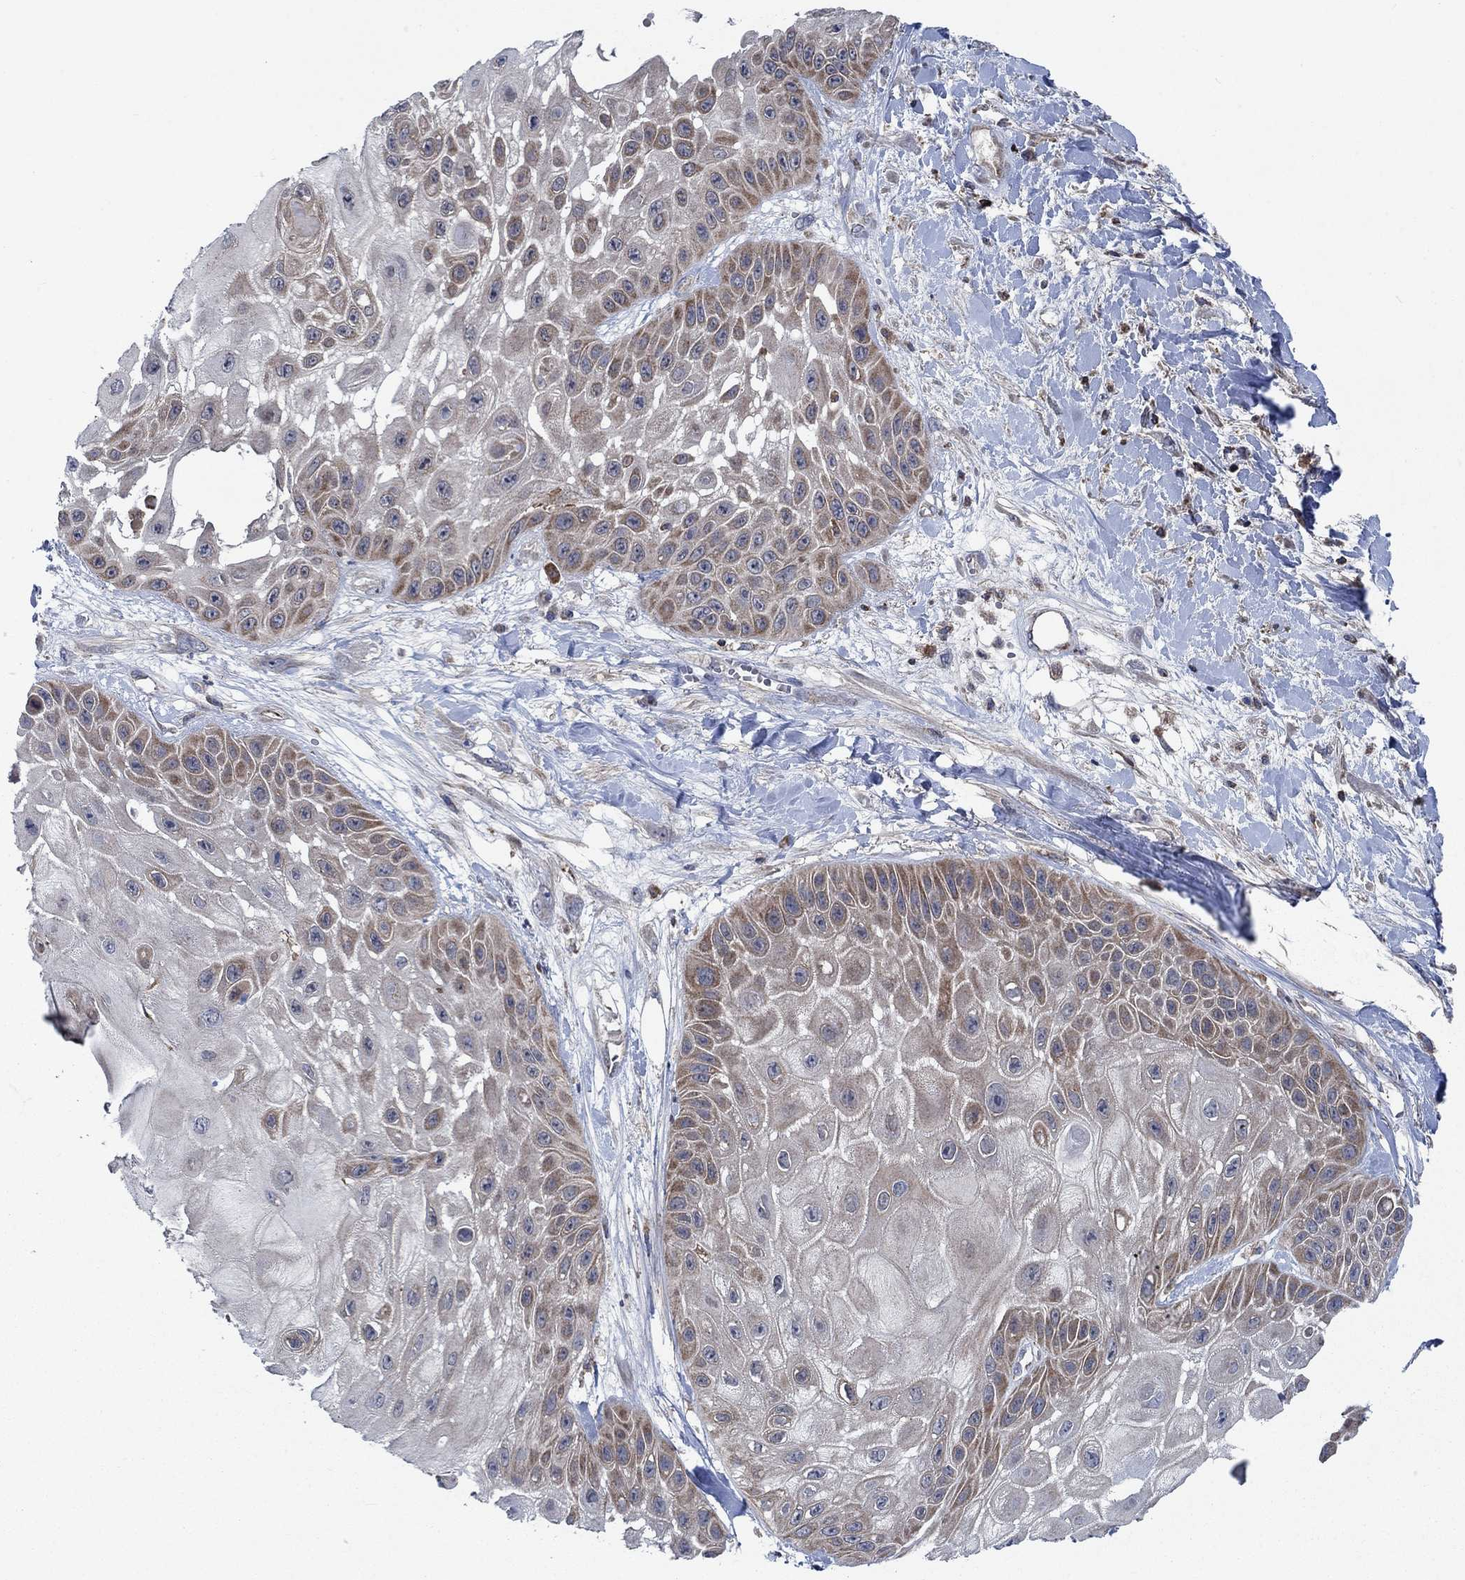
{"staining": {"intensity": "moderate", "quantity": "<25%", "location": "cytoplasmic/membranous"}, "tissue": "skin cancer", "cell_type": "Tumor cells", "image_type": "cancer", "snomed": [{"axis": "morphology", "description": "Normal tissue, NOS"}, {"axis": "morphology", "description": "Squamous cell carcinoma, NOS"}, {"axis": "topography", "description": "Skin"}], "caption": "Squamous cell carcinoma (skin) stained with DAB immunohistochemistry reveals low levels of moderate cytoplasmic/membranous expression in approximately <25% of tumor cells.", "gene": "STXBP6", "patient": {"sex": "male", "age": 79}}